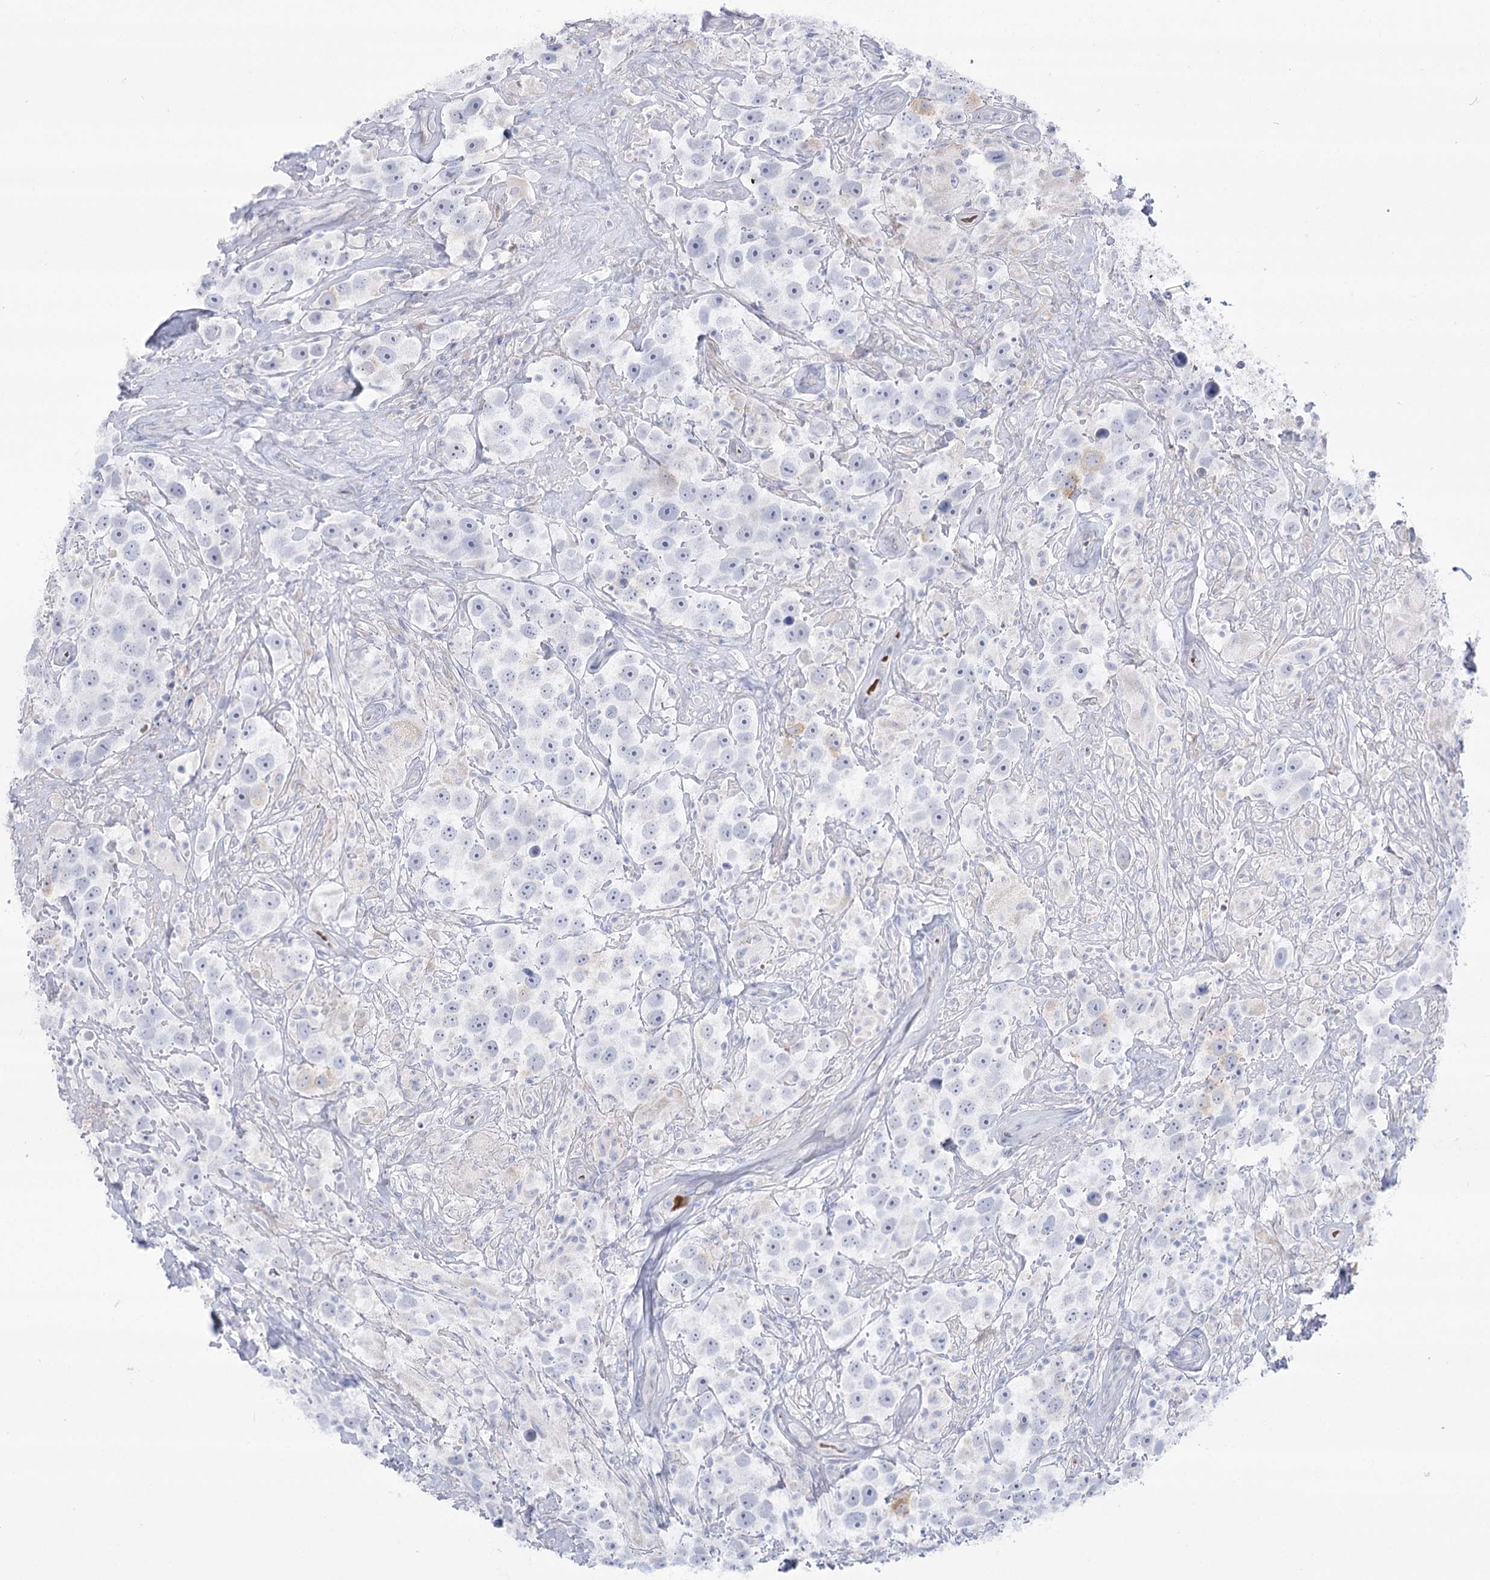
{"staining": {"intensity": "negative", "quantity": "none", "location": "none"}, "tissue": "testis cancer", "cell_type": "Tumor cells", "image_type": "cancer", "snomed": [{"axis": "morphology", "description": "Seminoma, NOS"}, {"axis": "topography", "description": "Testis"}], "caption": "IHC image of testis seminoma stained for a protein (brown), which shows no positivity in tumor cells. (Stains: DAB (3,3'-diaminobenzidine) IHC with hematoxylin counter stain, Microscopy: brightfield microscopy at high magnification).", "gene": "SIAE", "patient": {"sex": "male", "age": 49}}